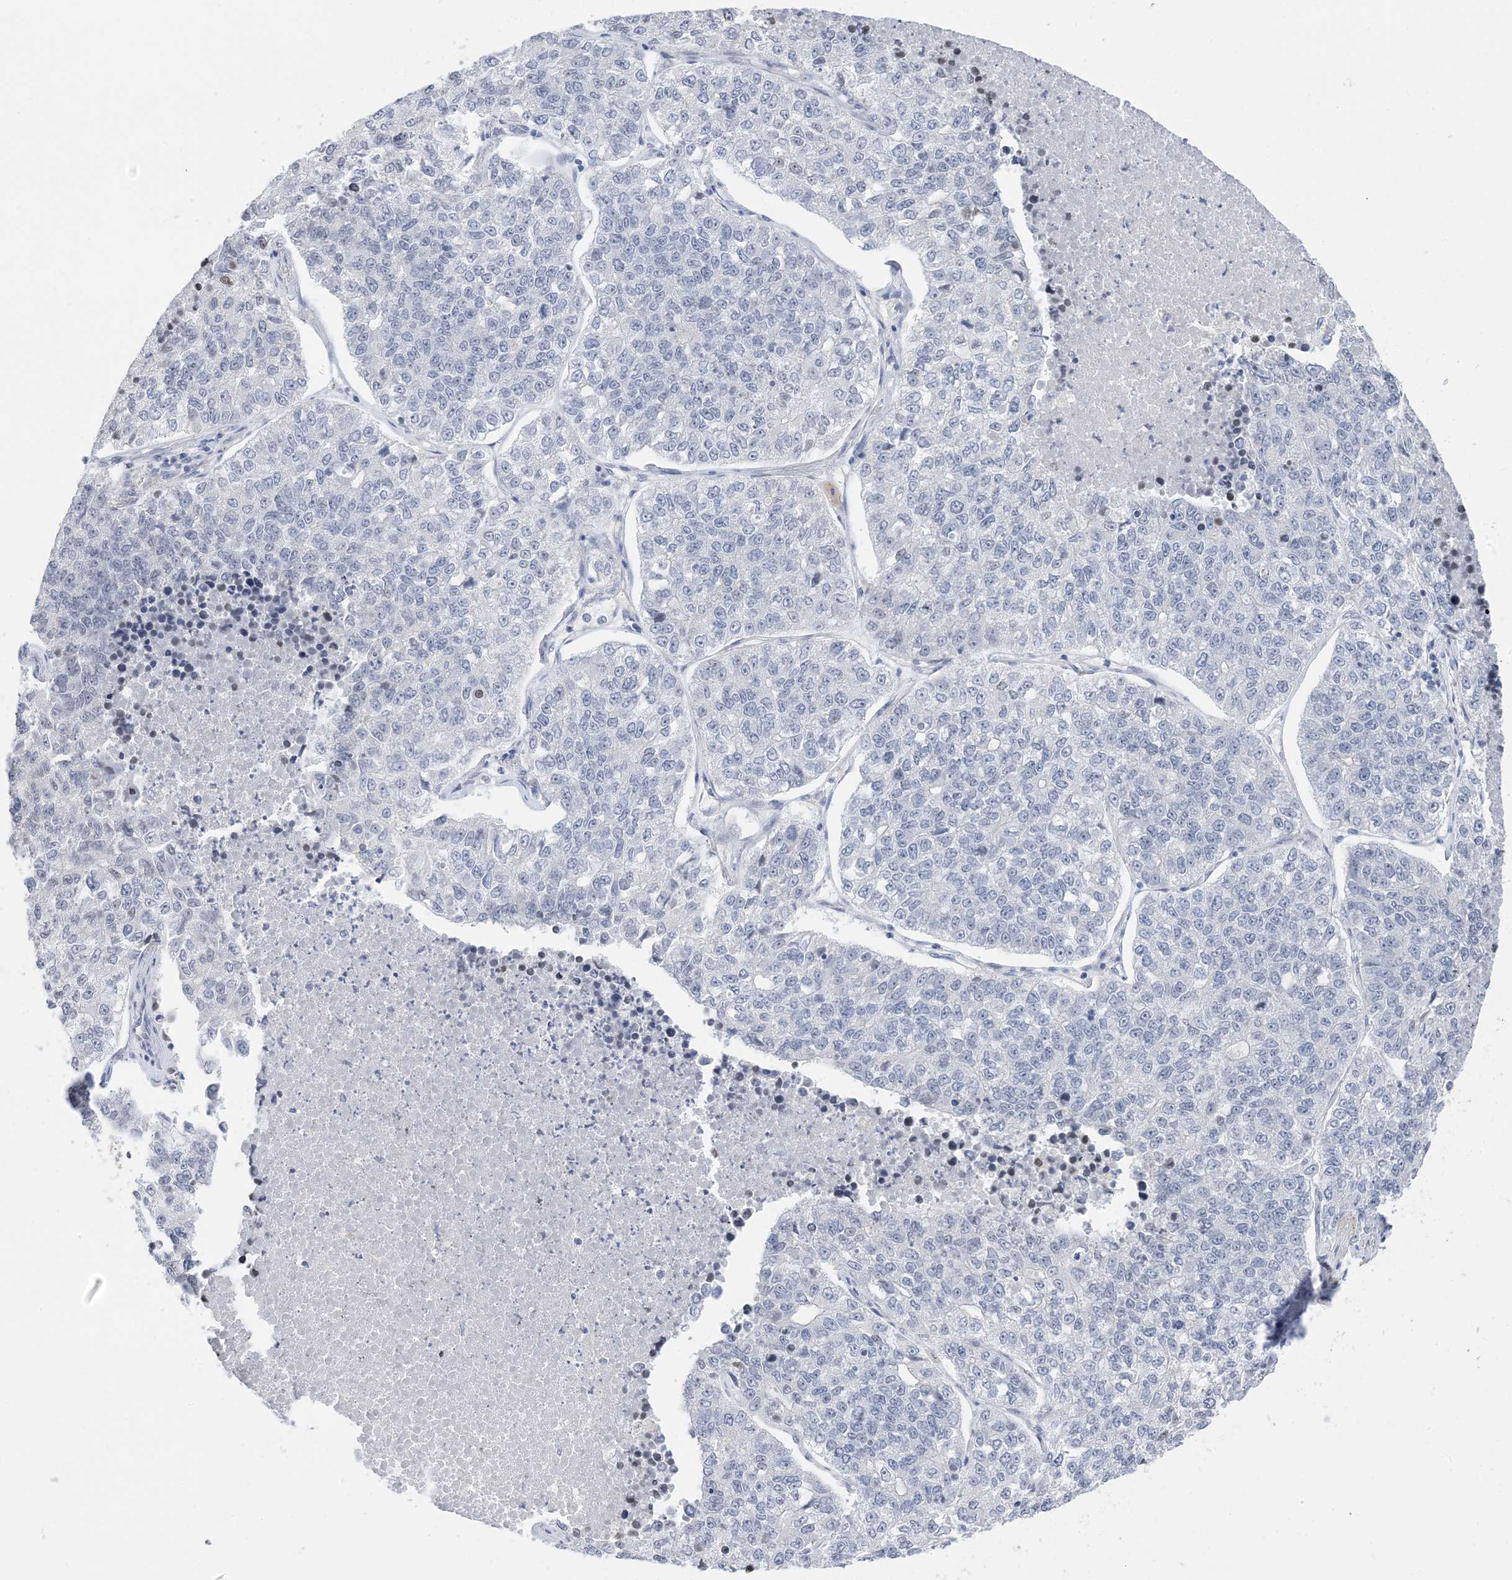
{"staining": {"intensity": "negative", "quantity": "none", "location": "none"}, "tissue": "lung cancer", "cell_type": "Tumor cells", "image_type": "cancer", "snomed": [{"axis": "morphology", "description": "Adenocarcinoma, NOS"}, {"axis": "topography", "description": "Lung"}], "caption": "Immunohistochemistry photomicrograph of neoplastic tissue: lung adenocarcinoma stained with DAB (3,3'-diaminobenzidine) shows no significant protein staining in tumor cells.", "gene": "IL36B", "patient": {"sex": "male", "age": 49}}